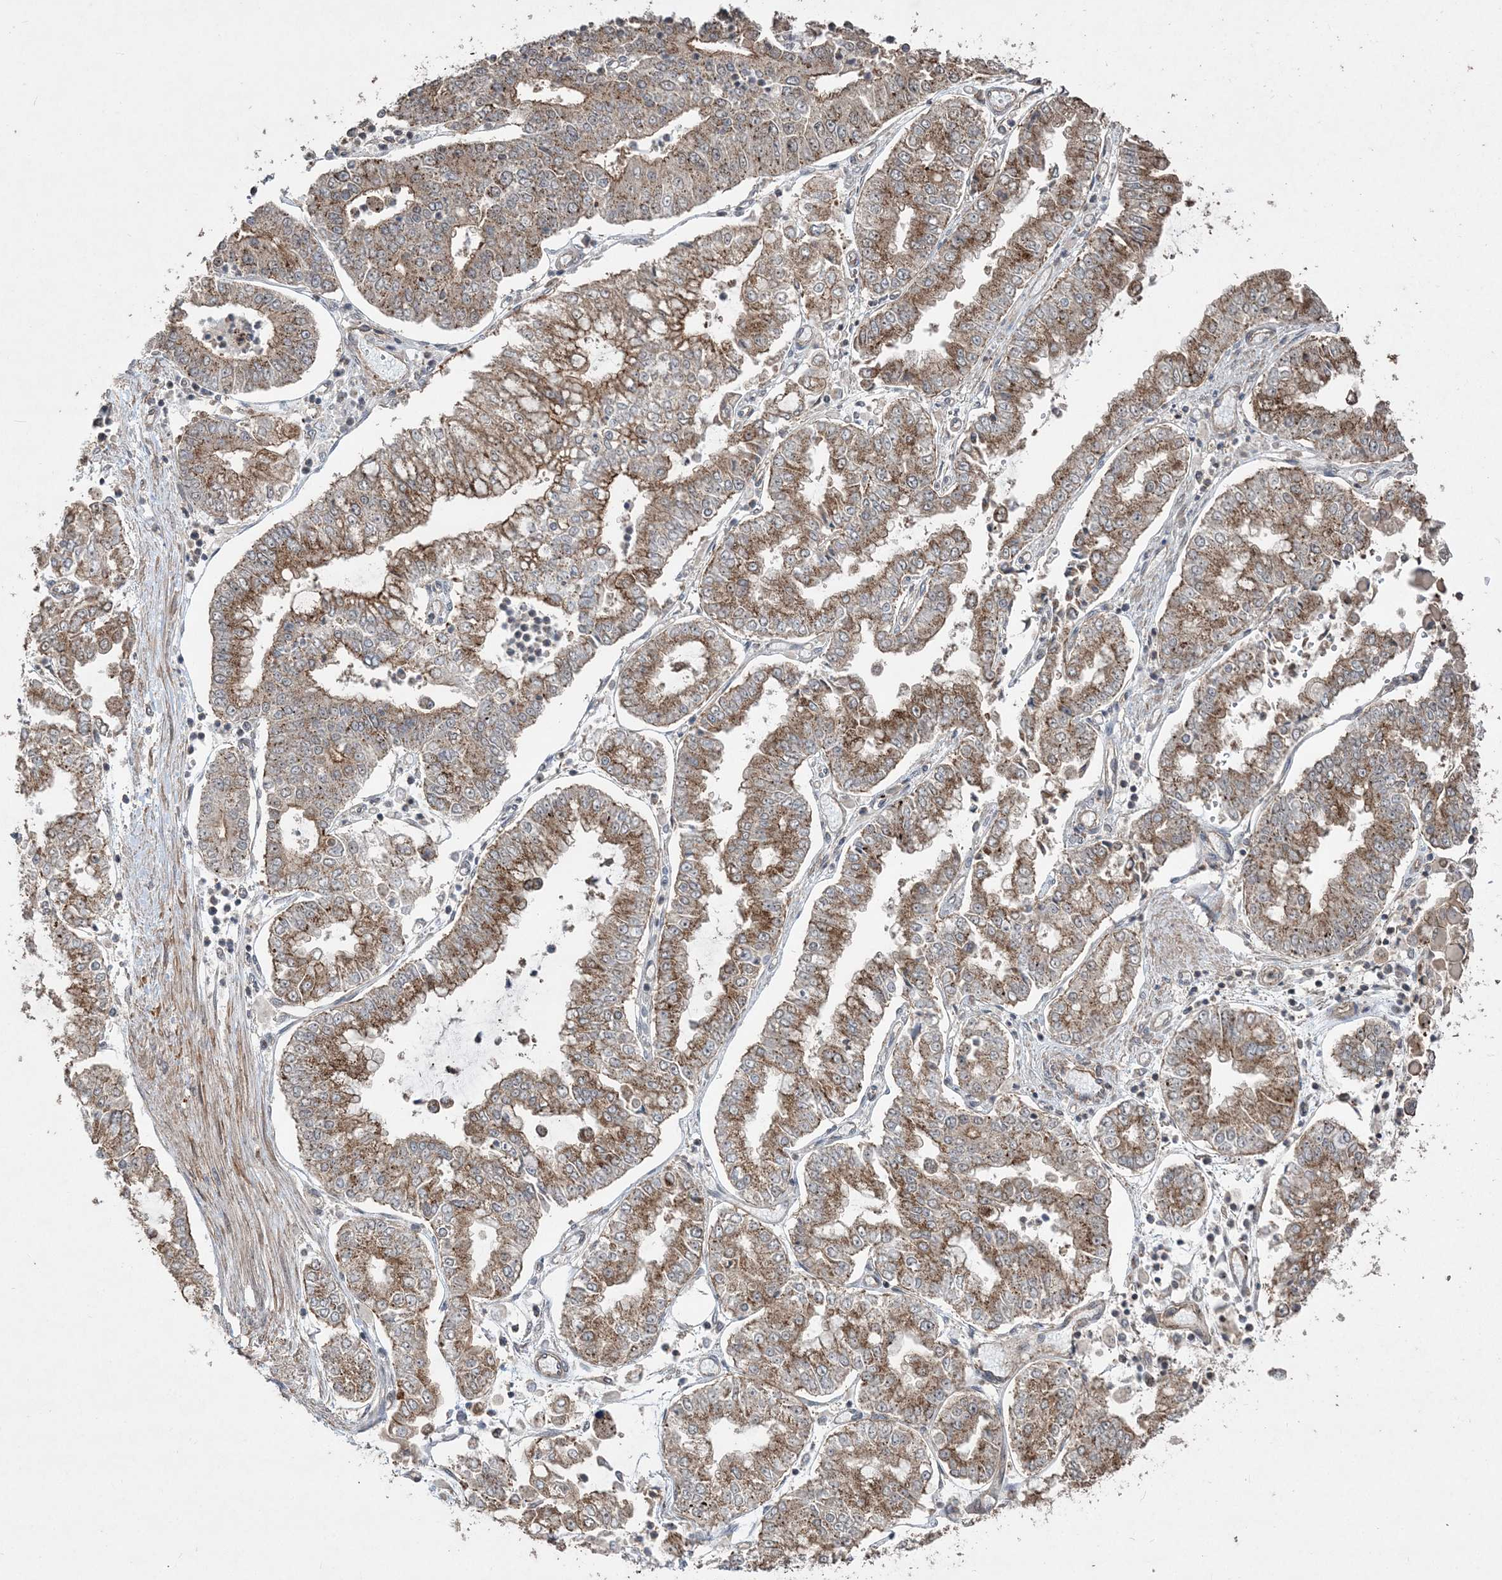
{"staining": {"intensity": "moderate", "quantity": ">75%", "location": "cytoplasmic/membranous"}, "tissue": "stomach cancer", "cell_type": "Tumor cells", "image_type": "cancer", "snomed": [{"axis": "morphology", "description": "Adenocarcinoma, NOS"}, {"axis": "topography", "description": "Stomach"}], "caption": "Brown immunohistochemical staining in adenocarcinoma (stomach) reveals moderate cytoplasmic/membranous expression in about >75% of tumor cells. Using DAB (brown) and hematoxylin (blue) stains, captured at high magnification using brightfield microscopy.", "gene": "EHHADH", "patient": {"sex": "male", "age": 76}}